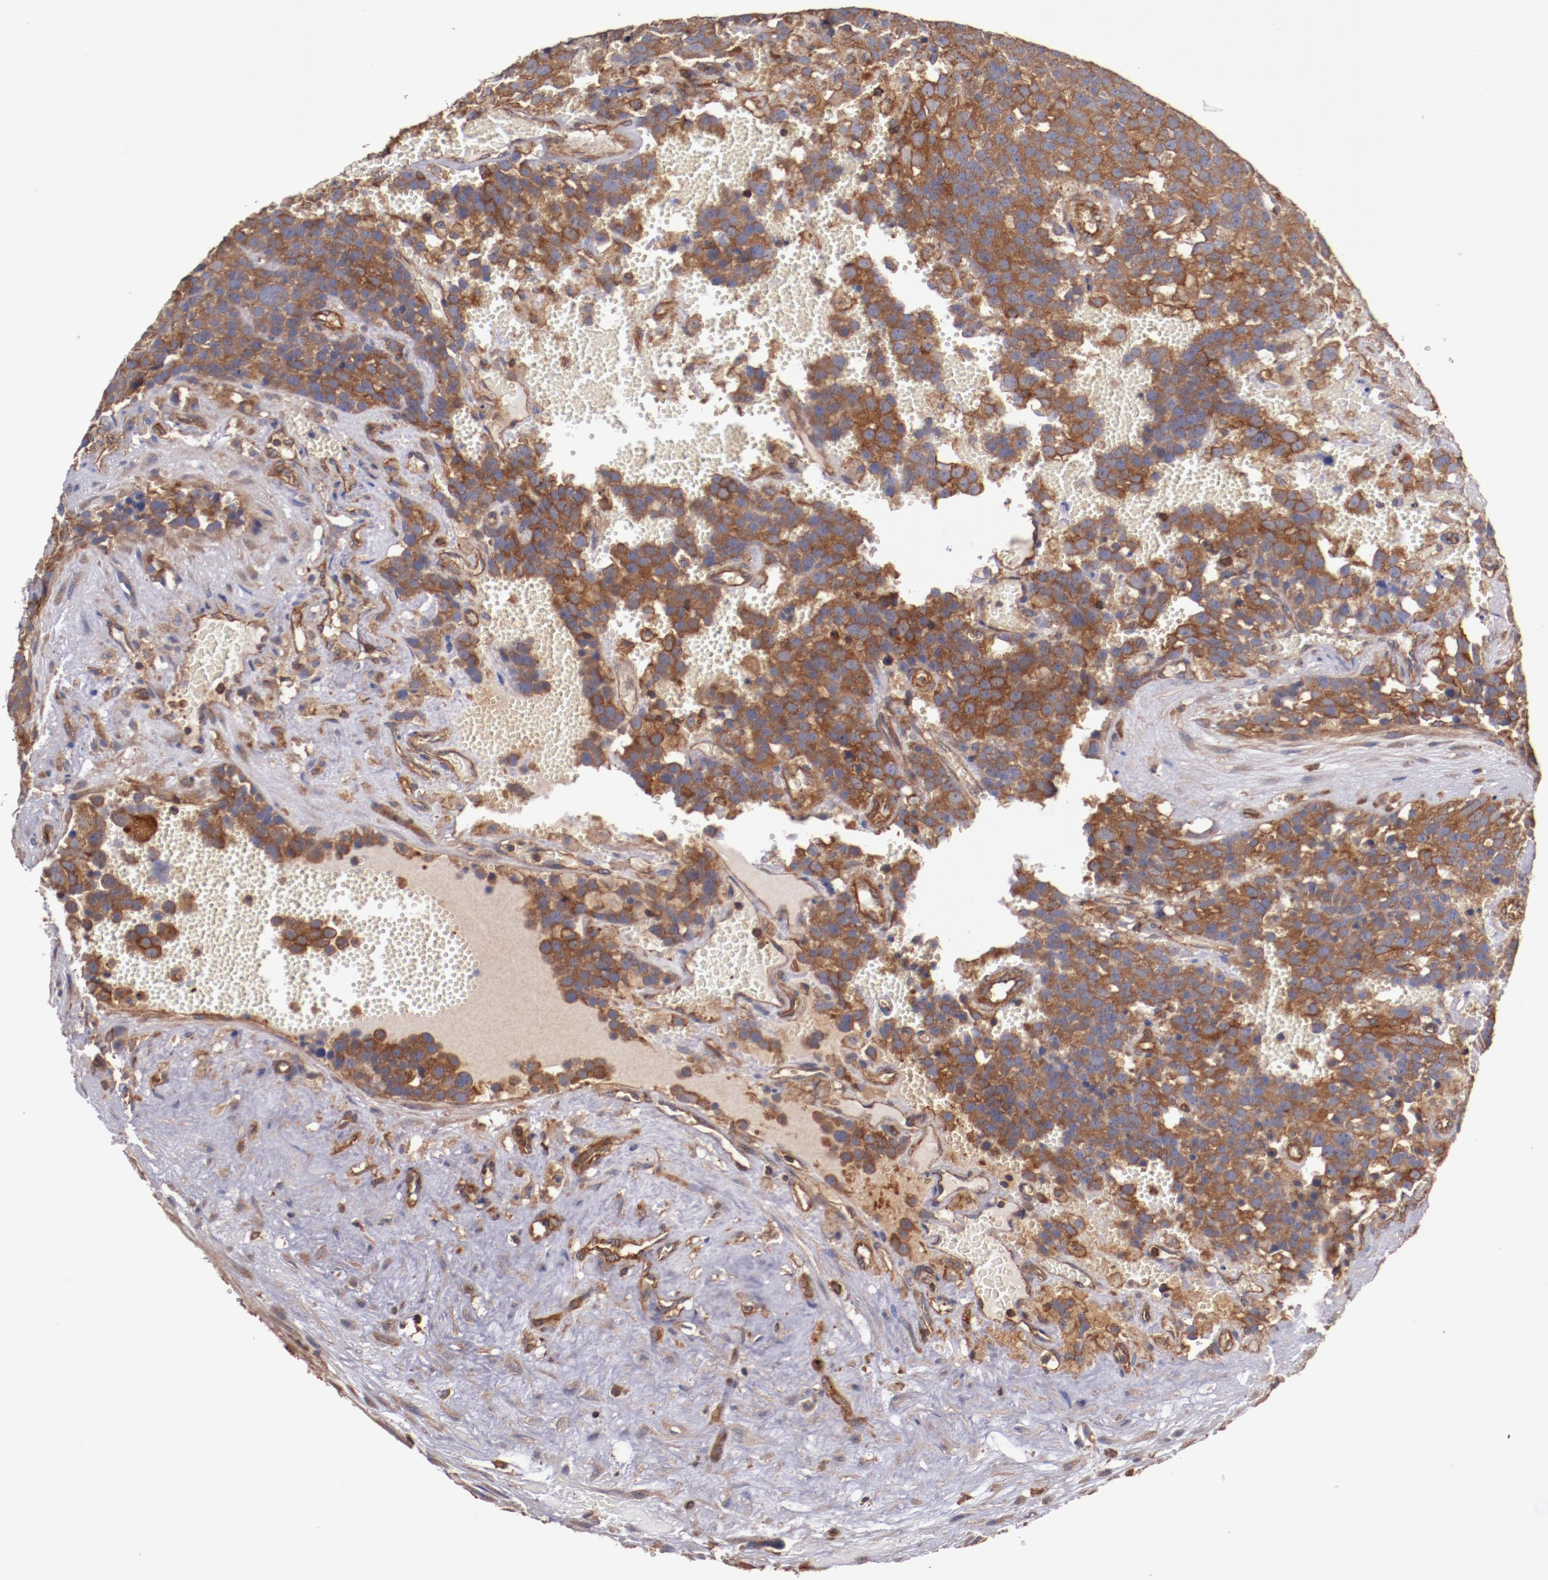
{"staining": {"intensity": "strong", "quantity": ">75%", "location": "cytoplasmic/membranous"}, "tissue": "testis cancer", "cell_type": "Tumor cells", "image_type": "cancer", "snomed": [{"axis": "morphology", "description": "Seminoma, NOS"}, {"axis": "topography", "description": "Testis"}], "caption": "This histopathology image shows testis cancer (seminoma) stained with immunohistochemistry to label a protein in brown. The cytoplasmic/membranous of tumor cells show strong positivity for the protein. Nuclei are counter-stained blue.", "gene": "TMOD3", "patient": {"sex": "male", "age": 71}}